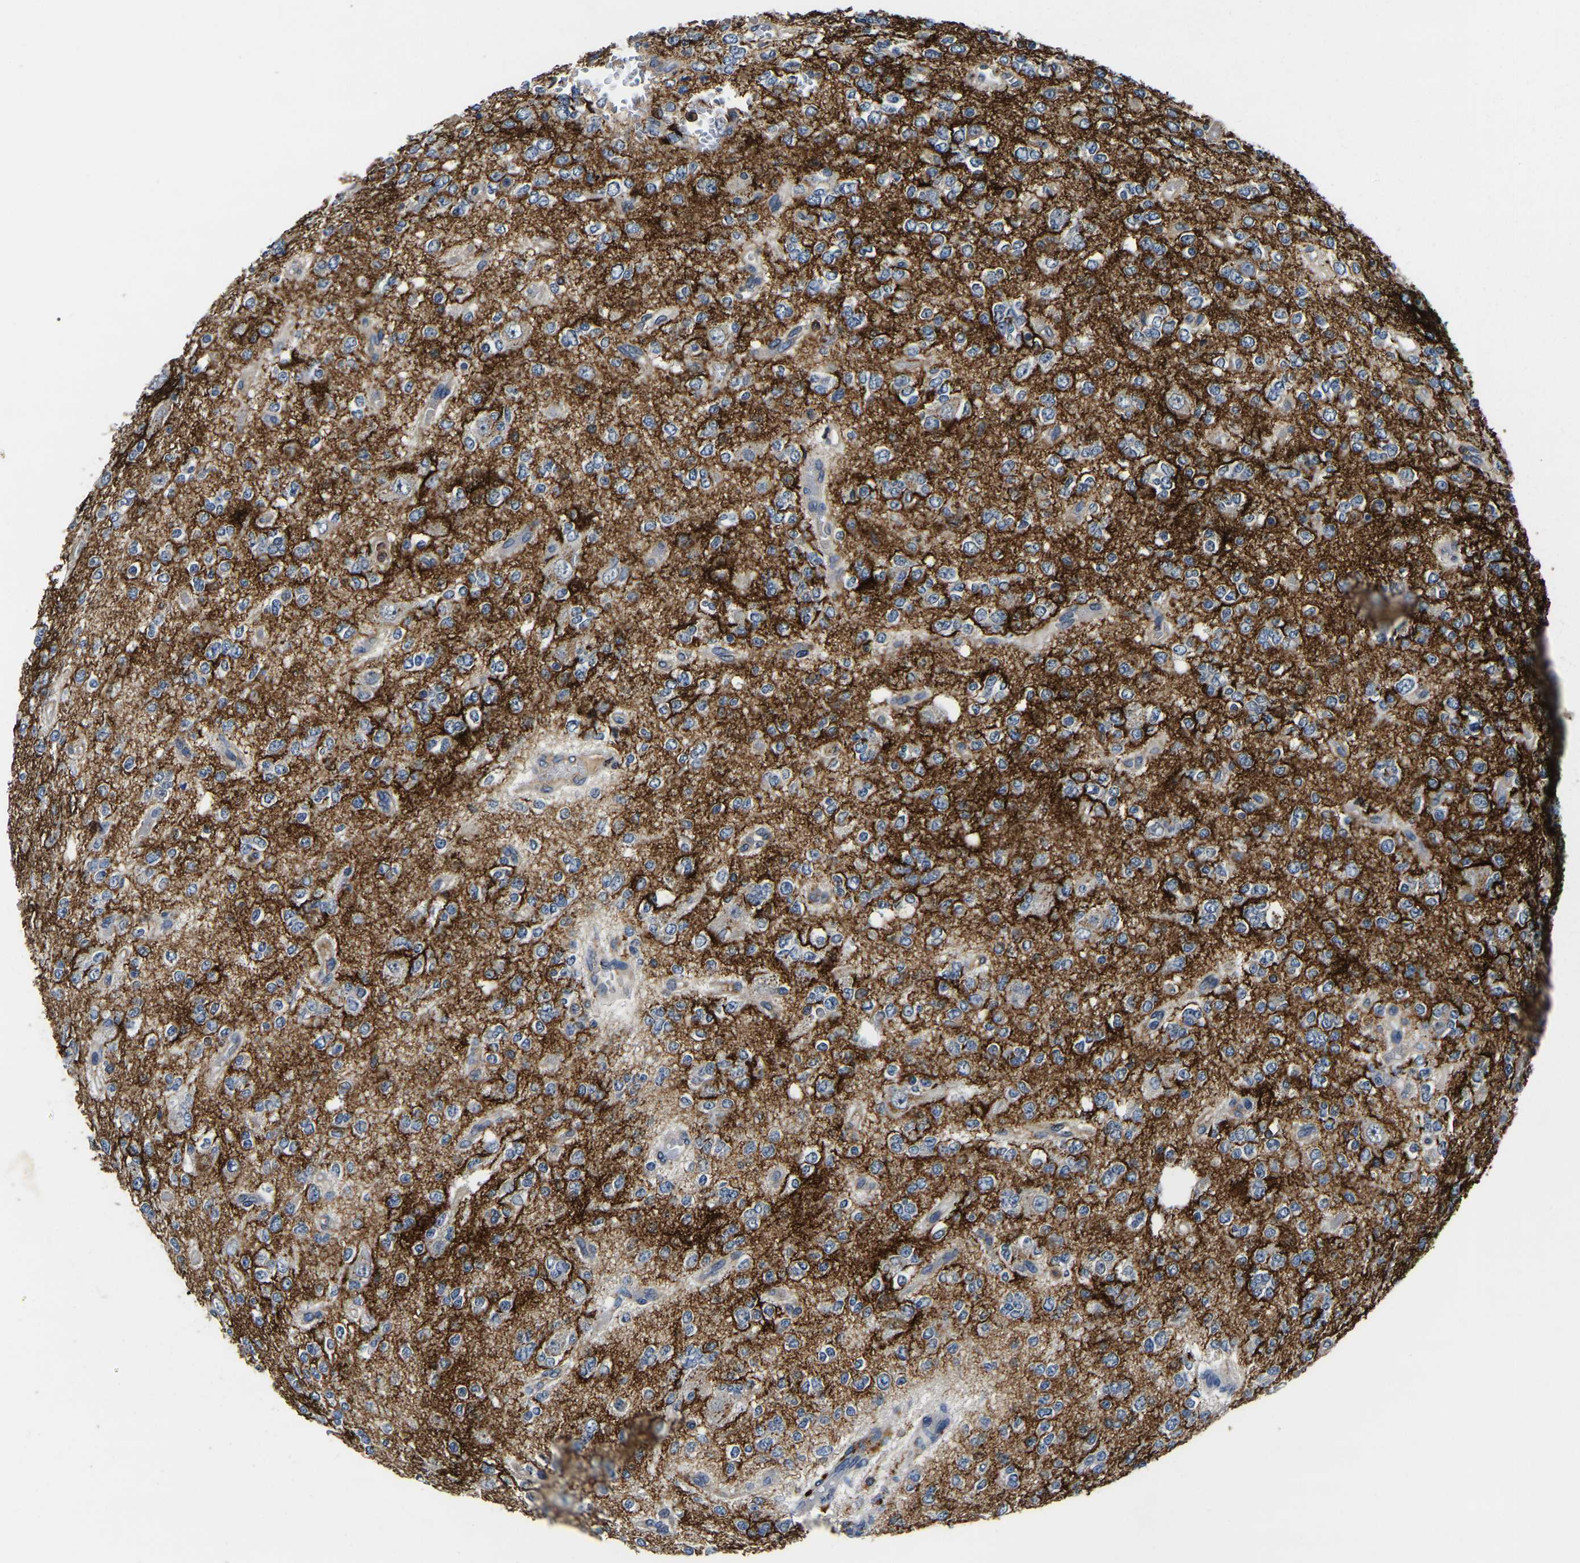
{"staining": {"intensity": "weak", "quantity": "25%-75%", "location": "cytoplasmic/membranous"}, "tissue": "glioma", "cell_type": "Tumor cells", "image_type": "cancer", "snomed": [{"axis": "morphology", "description": "Glioma, malignant, Low grade"}, {"axis": "topography", "description": "Brain"}], "caption": "Weak cytoplasmic/membranous protein staining is present in approximately 25%-75% of tumor cells in glioma.", "gene": "SMPD2", "patient": {"sex": "male", "age": 38}}